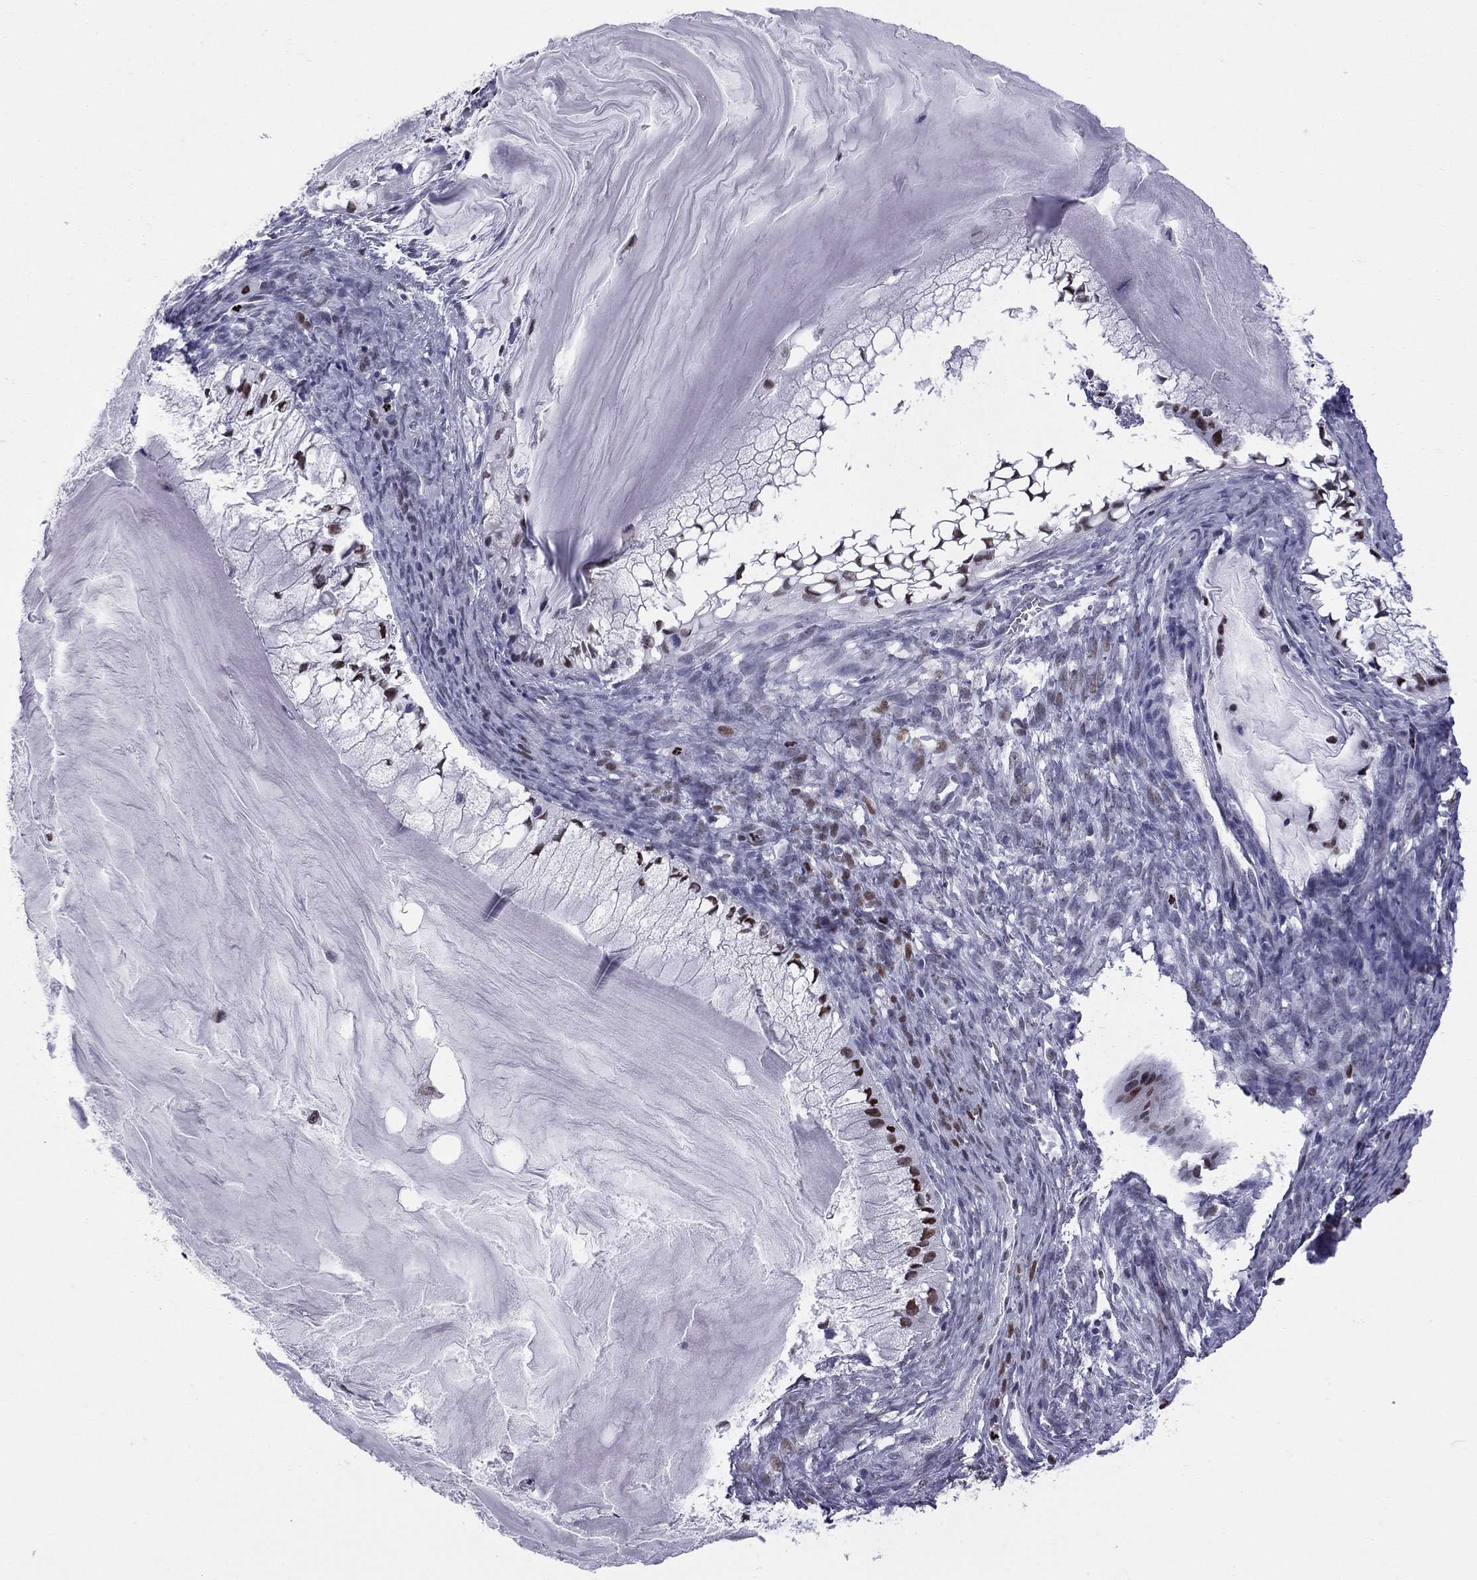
{"staining": {"intensity": "strong", "quantity": "<25%", "location": "nuclear"}, "tissue": "ovarian cancer", "cell_type": "Tumor cells", "image_type": "cancer", "snomed": [{"axis": "morphology", "description": "Cystadenocarcinoma, mucinous, NOS"}, {"axis": "topography", "description": "Ovary"}], "caption": "Immunohistochemistry staining of ovarian cancer, which exhibits medium levels of strong nuclear staining in approximately <25% of tumor cells indicating strong nuclear protein staining. The staining was performed using DAB (3,3'-diaminobenzidine) (brown) for protein detection and nuclei were counterstained in hematoxylin (blue).", "gene": "PCGF3", "patient": {"sex": "female", "age": 57}}